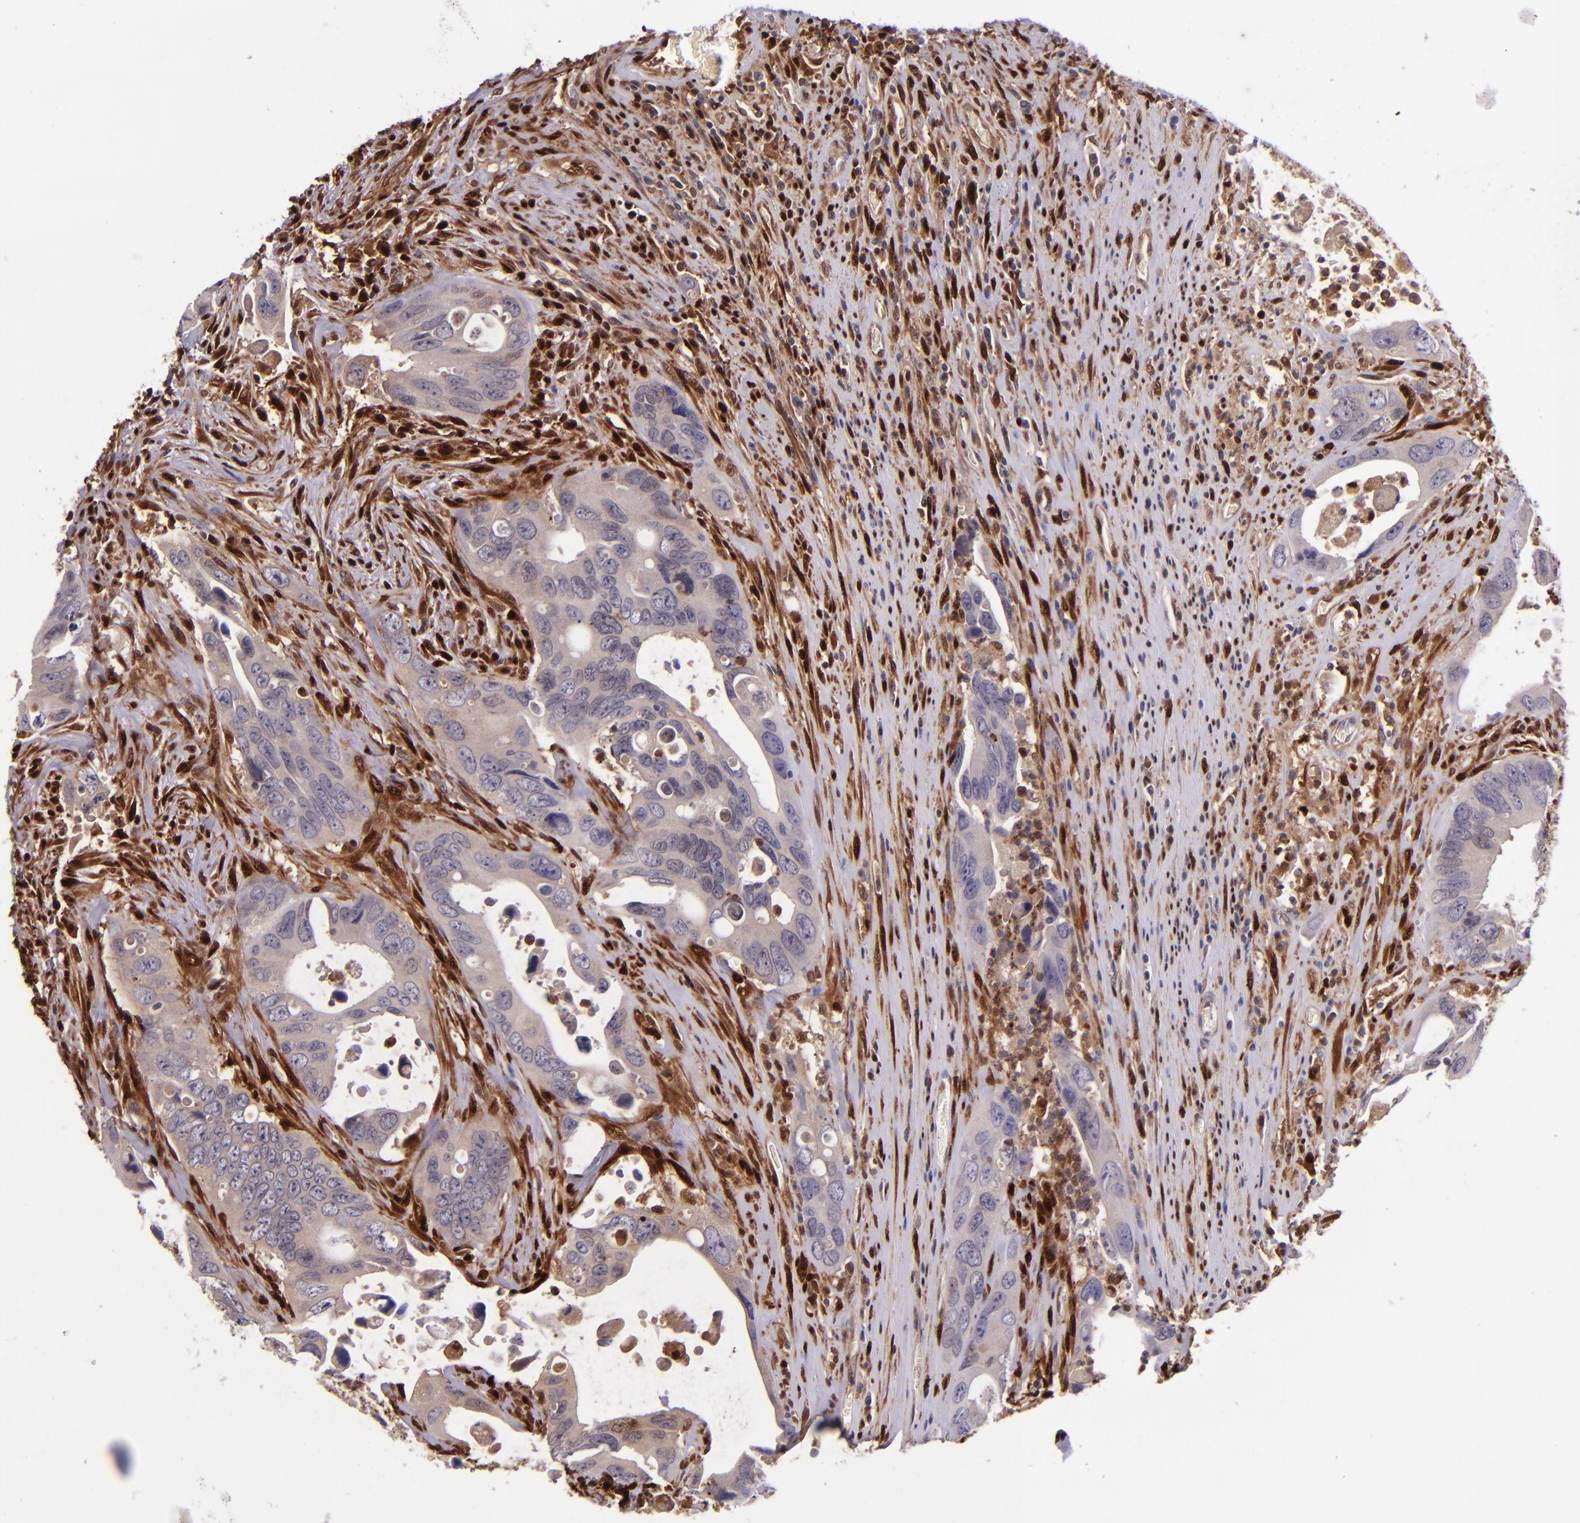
{"staining": {"intensity": "weak", "quantity": "25%-75%", "location": "cytoplasmic/membranous"}, "tissue": "colorectal cancer", "cell_type": "Tumor cells", "image_type": "cancer", "snomed": [{"axis": "morphology", "description": "Adenocarcinoma, NOS"}, {"axis": "topography", "description": "Rectum"}], "caption": "Adenocarcinoma (colorectal) was stained to show a protein in brown. There is low levels of weak cytoplasmic/membranous staining in approximately 25%-75% of tumor cells.", "gene": "LGALS1", "patient": {"sex": "male", "age": 70}}